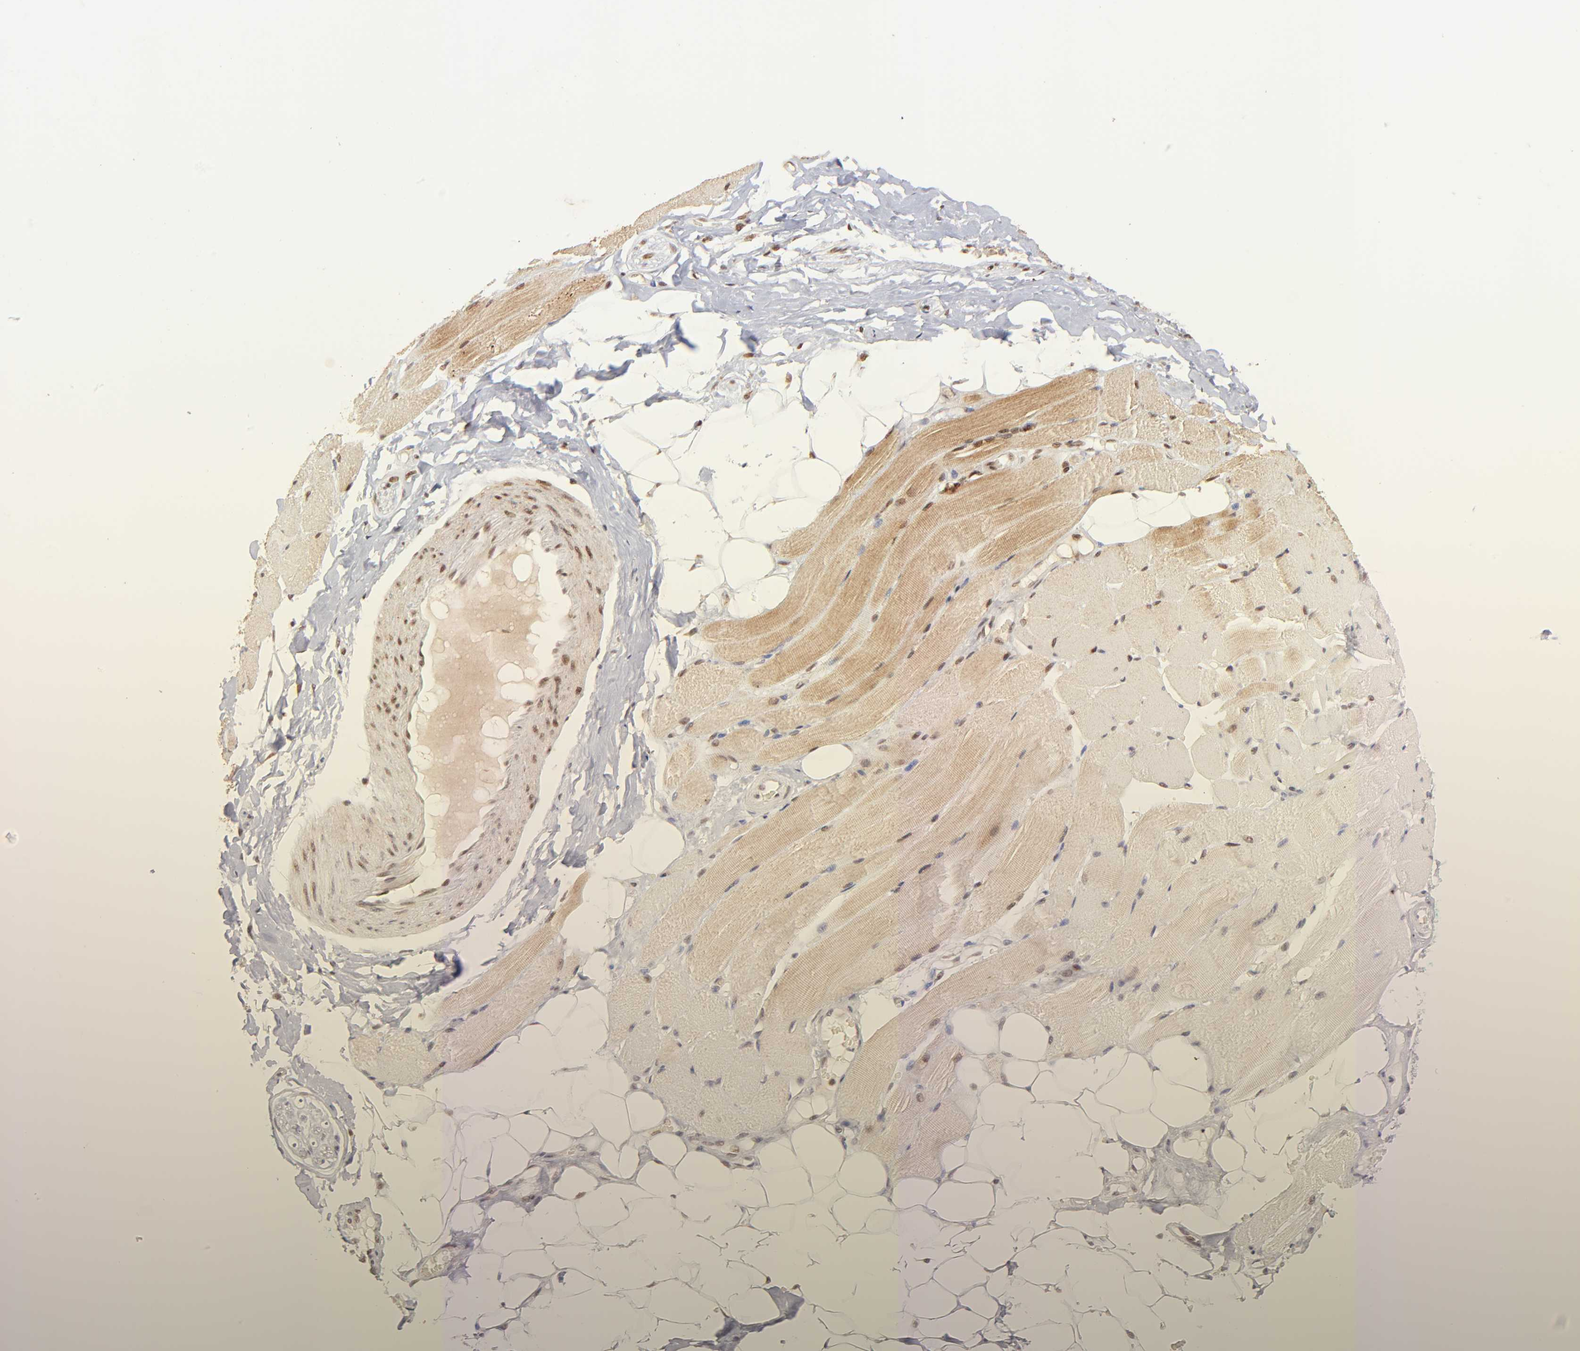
{"staining": {"intensity": "moderate", "quantity": "25%-75%", "location": "cytoplasmic/membranous"}, "tissue": "skeletal muscle", "cell_type": "Myocytes", "image_type": "normal", "snomed": [{"axis": "morphology", "description": "Normal tissue, NOS"}, {"axis": "topography", "description": "Skeletal muscle"}, {"axis": "topography", "description": "Peripheral nerve tissue"}], "caption": "Immunohistochemical staining of unremarkable human skeletal muscle reveals moderate cytoplasmic/membranous protein positivity in approximately 25%-75% of myocytes. (Stains: DAB in brown, nuclei in blue, Microscopy: brightfield microscopy at high magnification).", "gene": "MED15", "patient": {"sex": "female", "age": 84}}